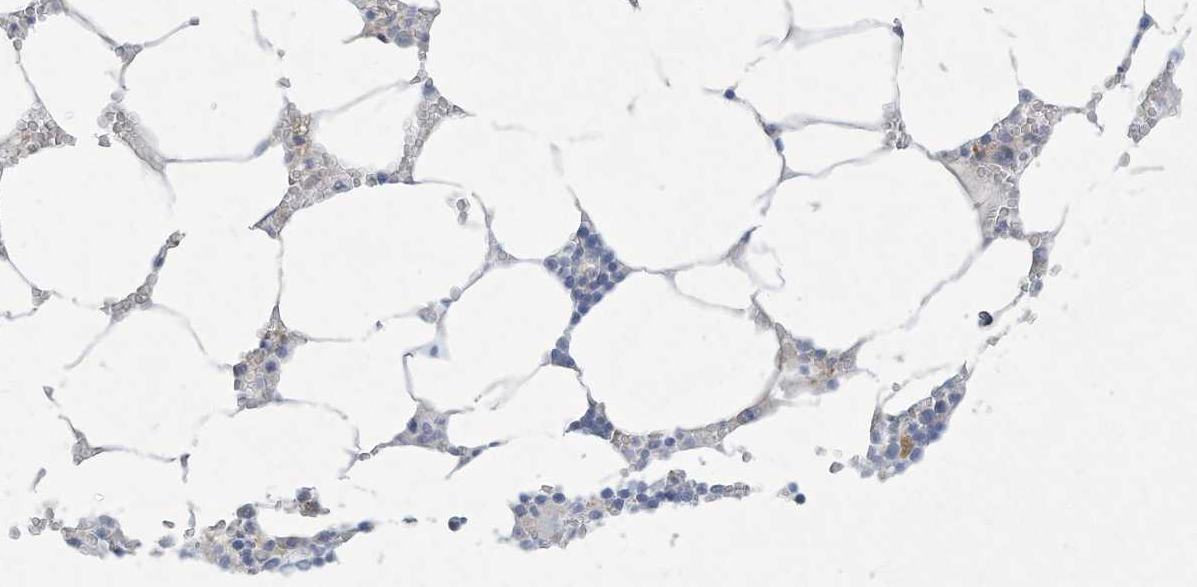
{"staining": {"intensity": "negative", "quantity": "none", "location": "none"}, "tissue": "bone marrow", "cell_type": "Hematopoietic cells", "image_type": "normal", "snomed": [{"axis": "morphology", "description": "Normal tissue, NOS"}, {"axis": "topography", "description": "Bone marrow"}], "caption": "Immunohistochemistry (IHC) micrograph of benign bone marrow: bone marrow stained with DAB shows no significant protein staining in hematopoietic cells.", "gene": "PAX6", "patient": {"sex": "male", "age": 70}}